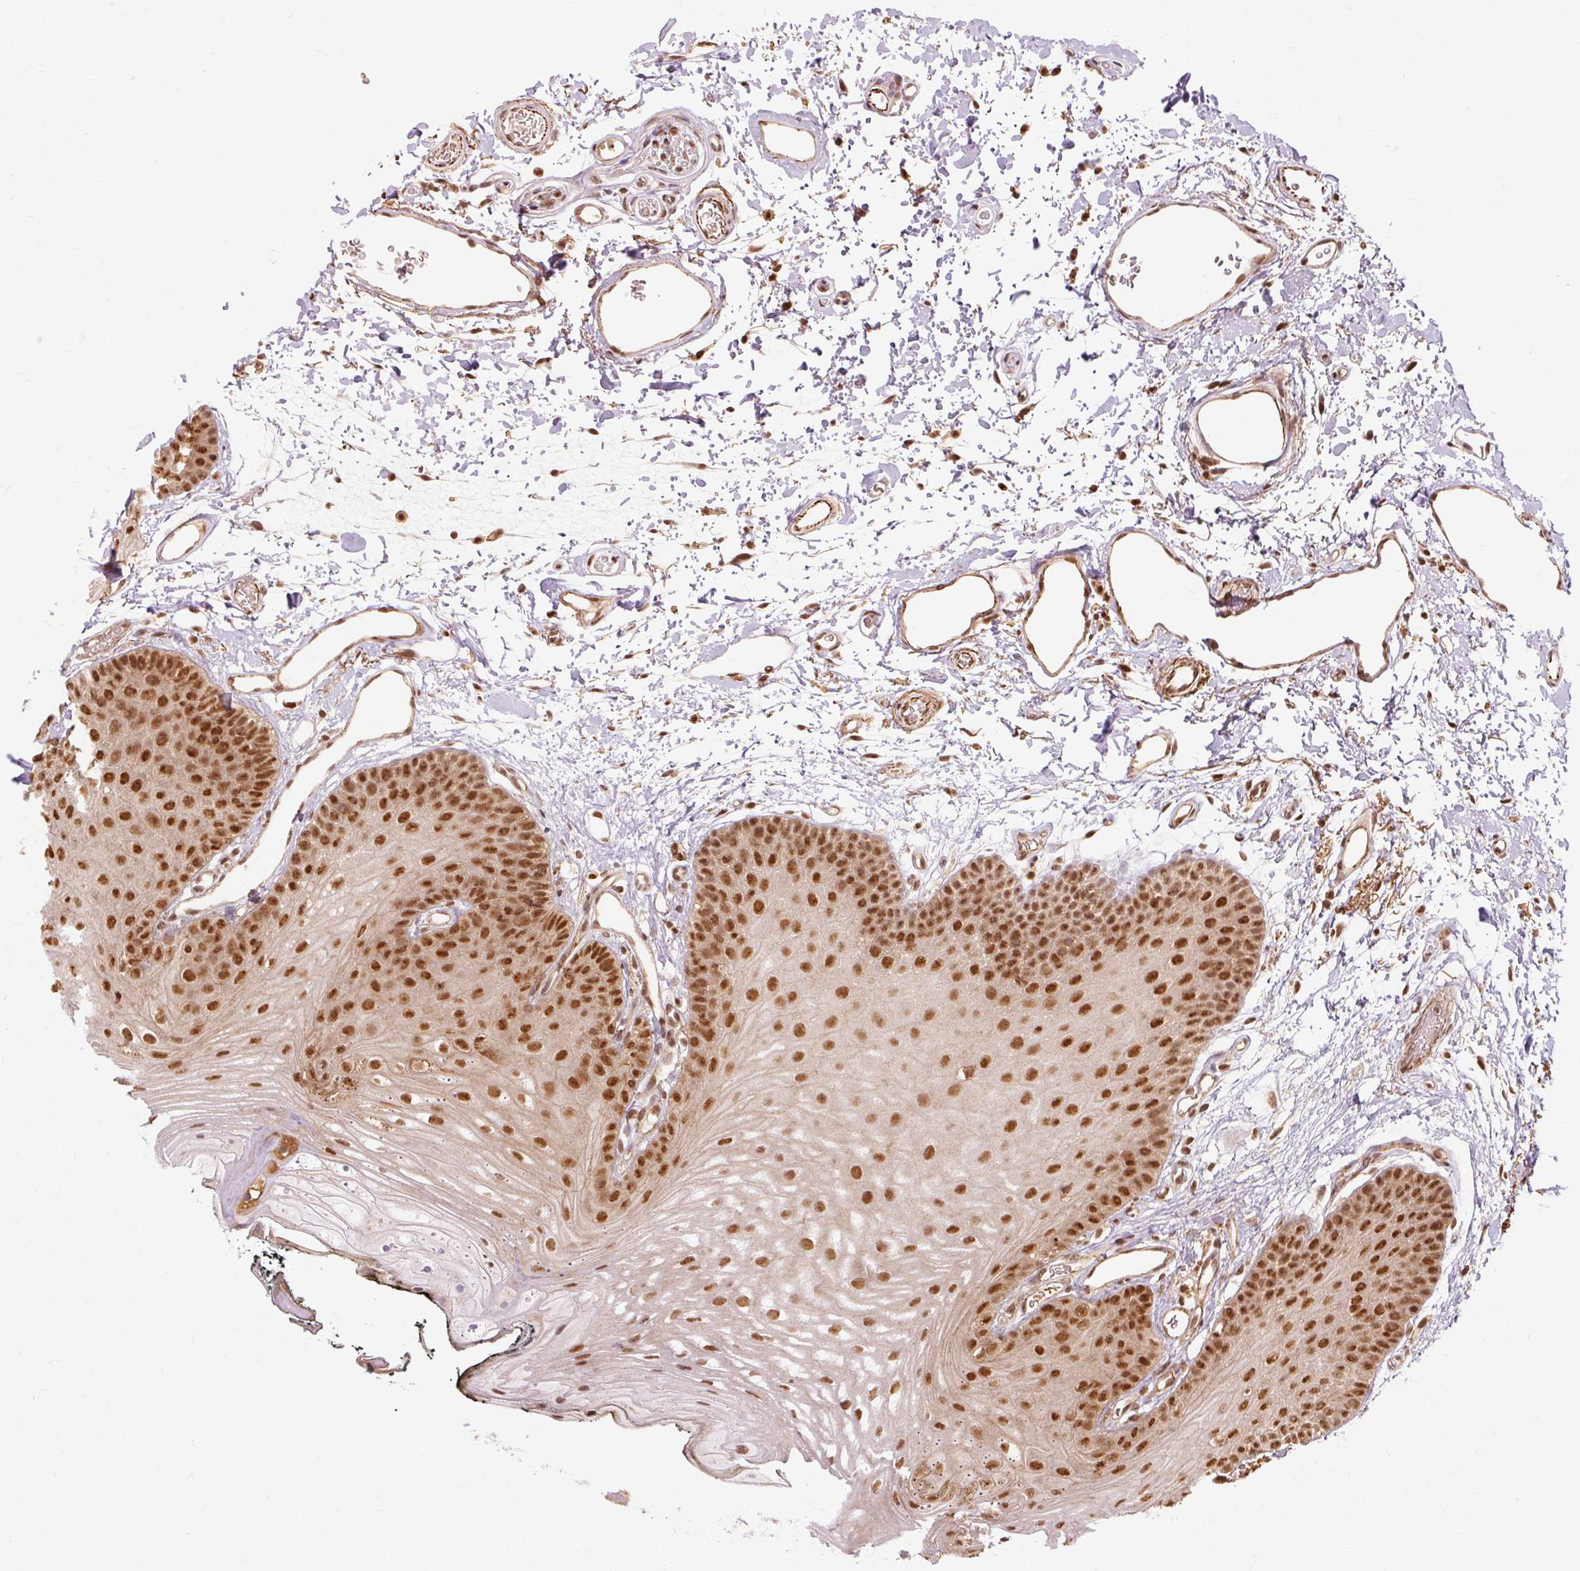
{"staining": {"intensity": "strong", "quantity": ">75%", "location": "nuclear"}, "tissue": "oral mucosa", "cell_type": "Squamous epithelial cells", "image_type": "normal", "snomed": [{"axis": "morphology", "description": "Normal tissue, NOS"}, {"axis": "morphology", "description": "Squamous cell carcinoma, NOS"}, {"axis": "topography", "description": "Oral tissue"}, {"axis": "topography", "description": "Head-Neck"}], "caption": "Oral mucosa stained with DAB (3,3'-diaminobenzidine) immunohistochemistry (IHC) demonstrates high levels of strong nuclear staining in about >75% of squamous epithelial cells.", "gene": "CSTF1", "patient": {"sex": "female", "age": 81}}